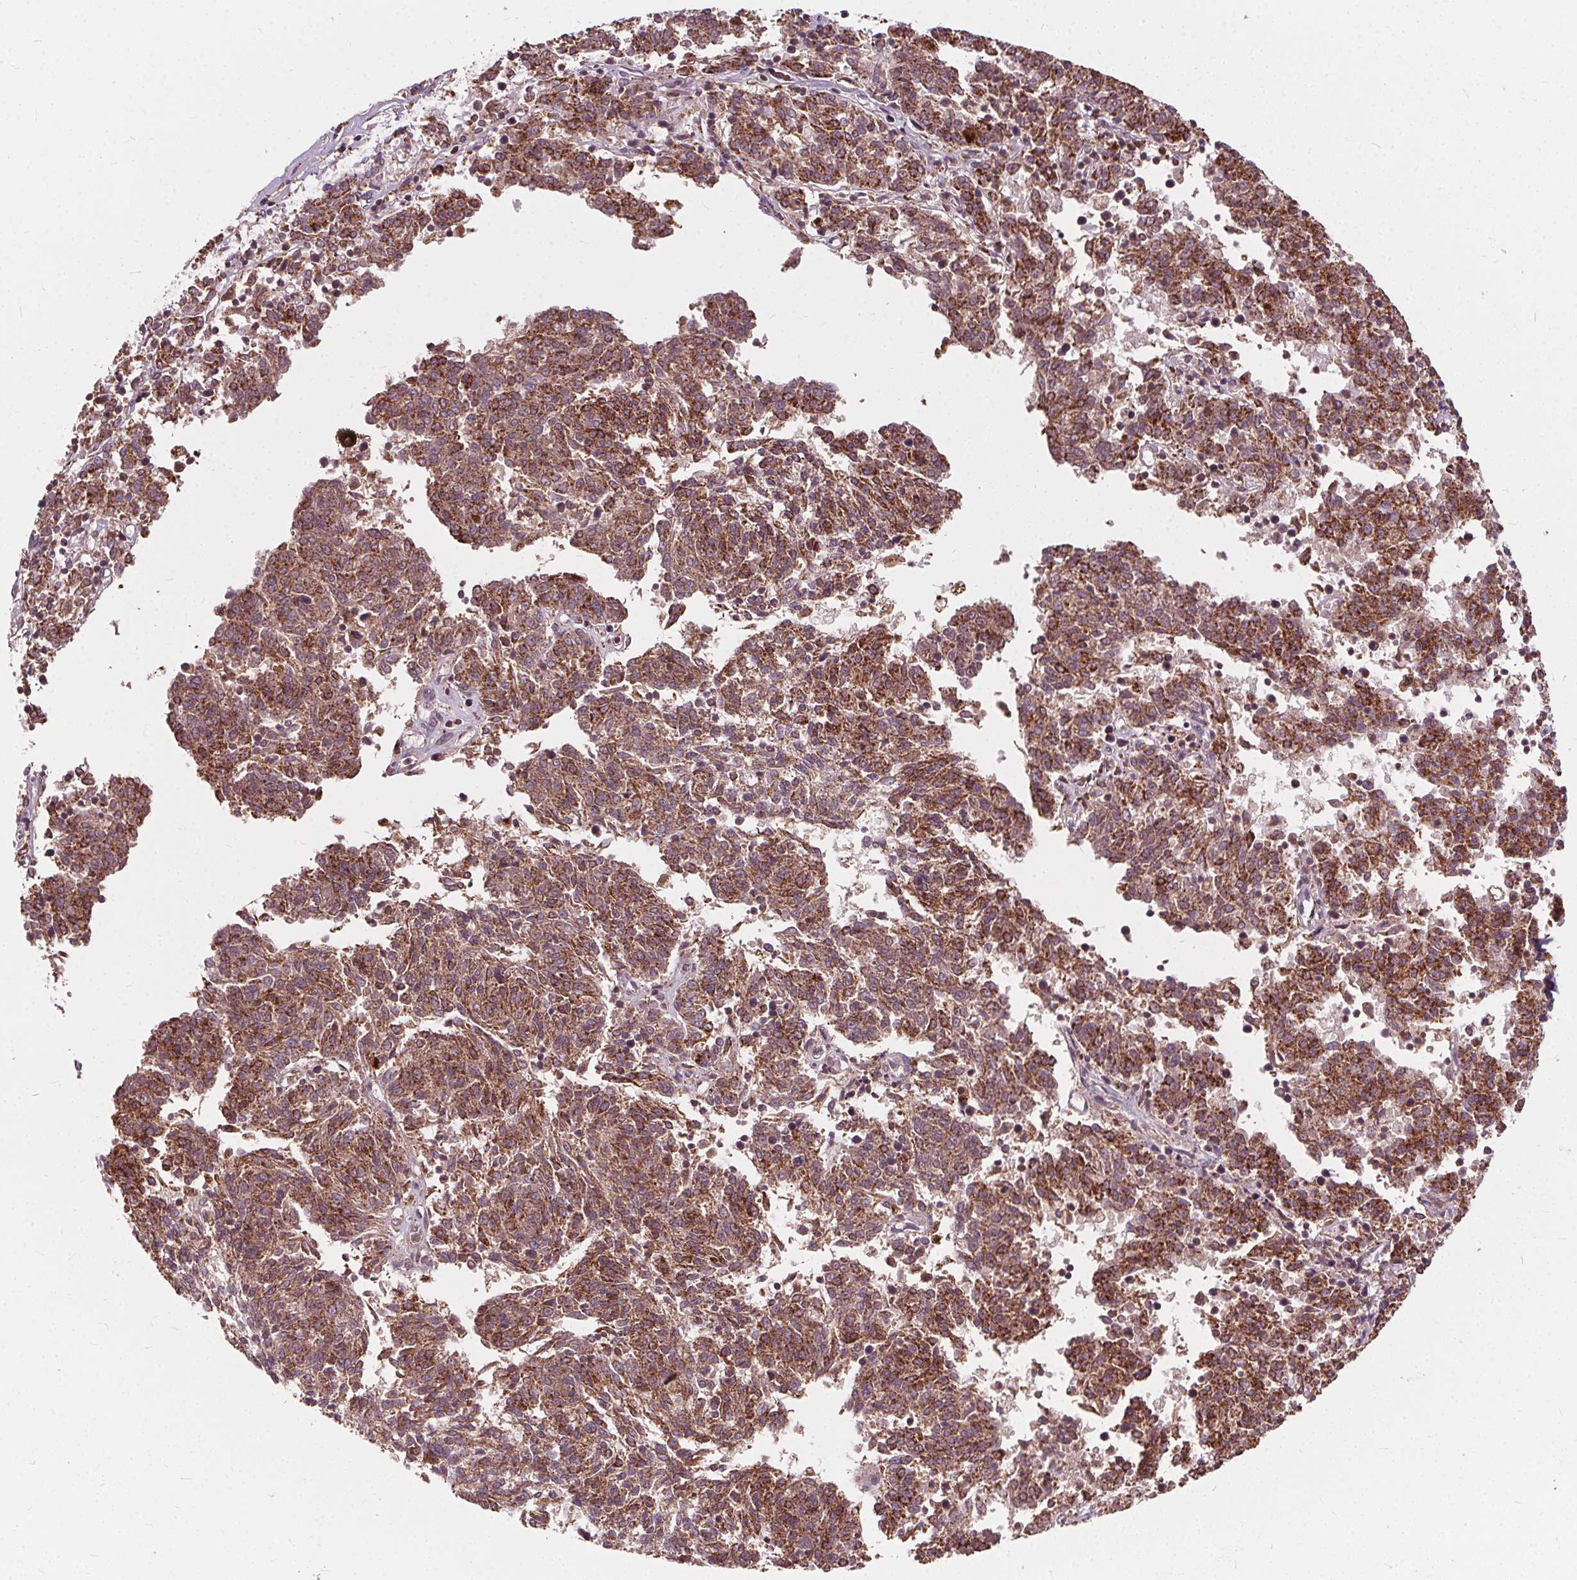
{"staining": {"intensity": "moderate", "quantity": ">75%", "location": "cytoplasmic/membranous"}, "tissue": "melanoma", "cell_type": "Tumor cells", "image_type": "cancer", "snomed": [{"axis": "morphology", "description": "Malignant melanoma, NOS"}, {"axis": "topography", "description": "Skin"}], "caption": "Immunohistochemical staining of human melanoma reveals medium levels of moderate cytoplasmic/membranous protein expression in about >75% of tumor cells.", "gene": "ORAI2", "patient": {"sex": "female", "age": 72}}